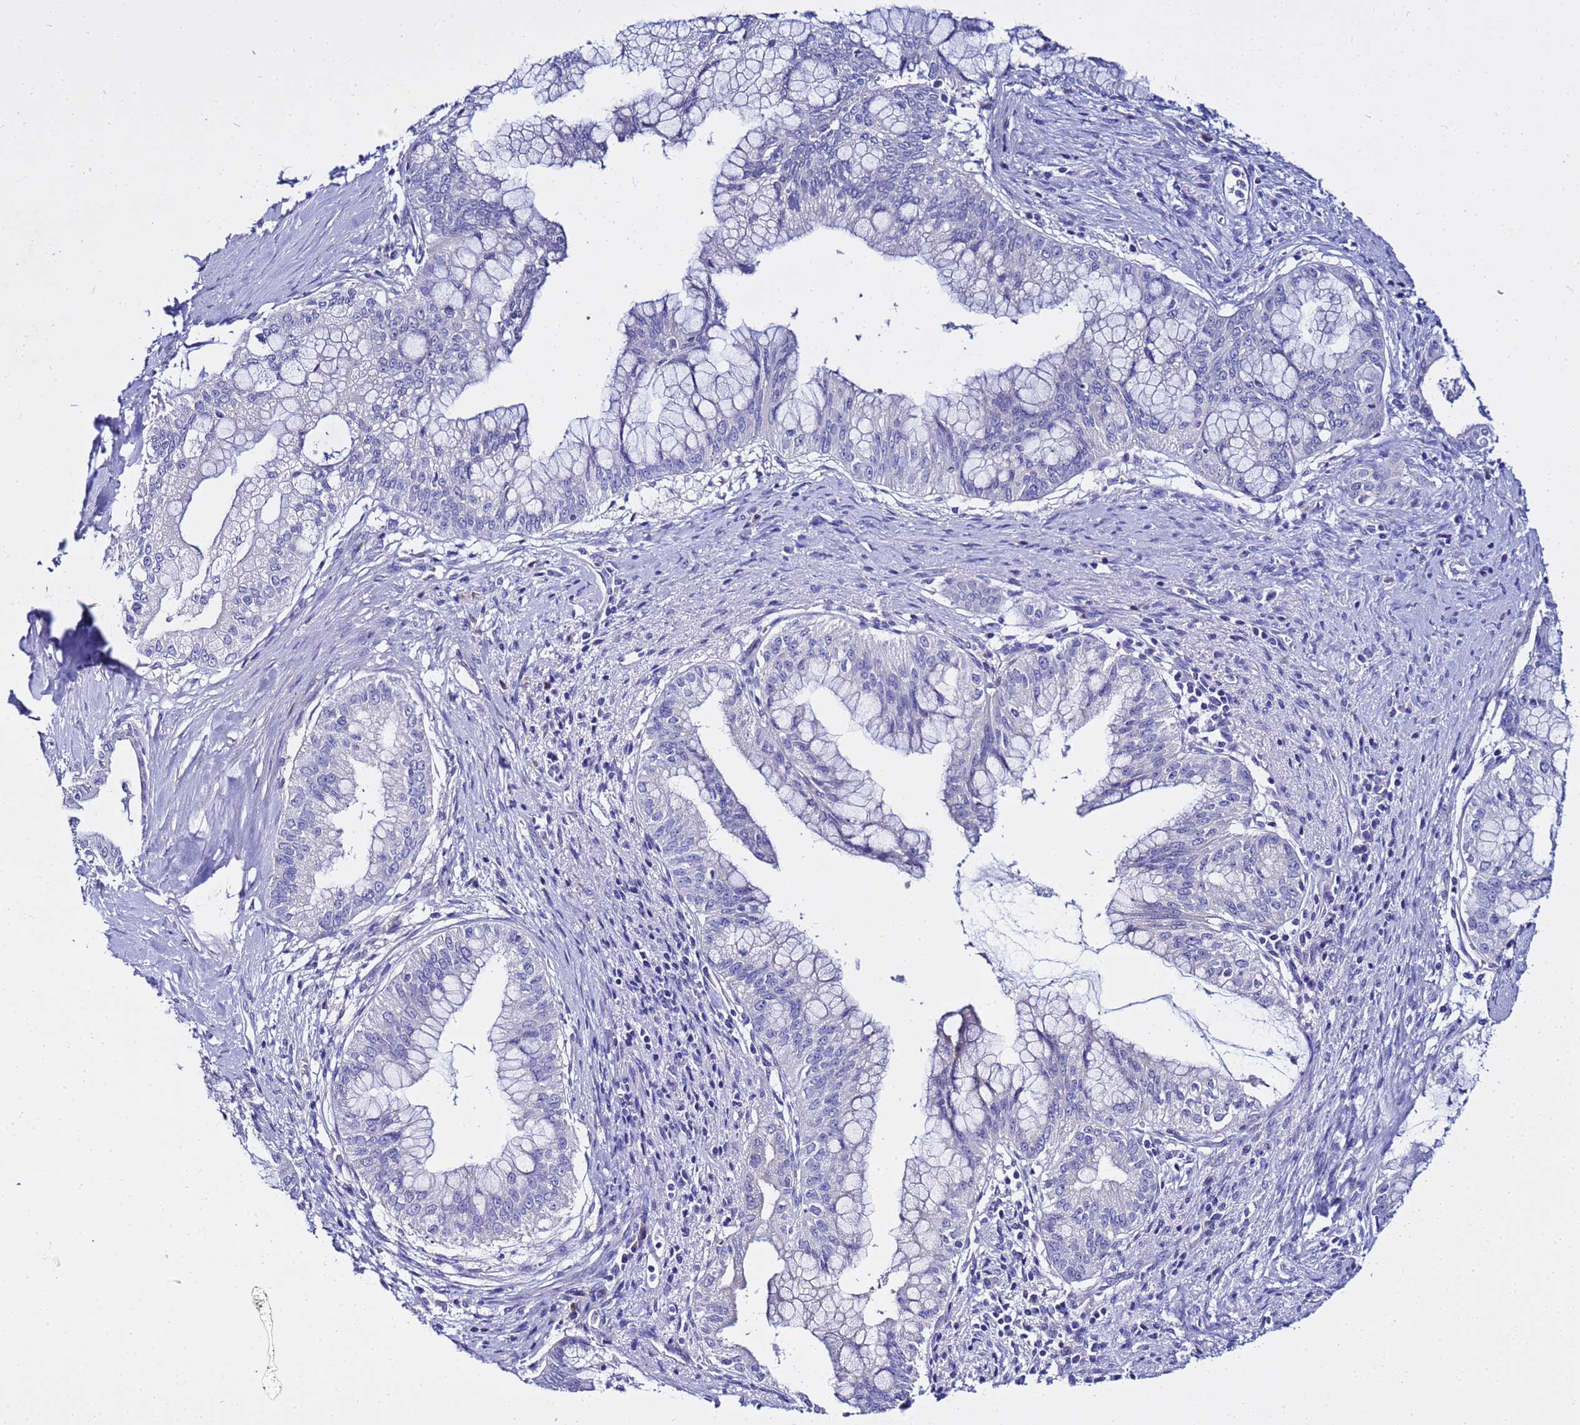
{"staining": {"intensity": "negative", "quantity": "none", "location": "none"}, "tissue": "pancreatic cancer", "cell_type": "Tumor cells", "image_type": "cancer", "snomed": [{"axis": "morphology", "description": "Adenocarcinoma, NOS"}, {"axis": "topography", "description": "Pancreas"}], "caption": "Protein analysis of pancreatic adenocarcinoma displays no significant positivity in tumor cells.", "gene": "USP18", "patient": {"sex": "male", "age": 46}}